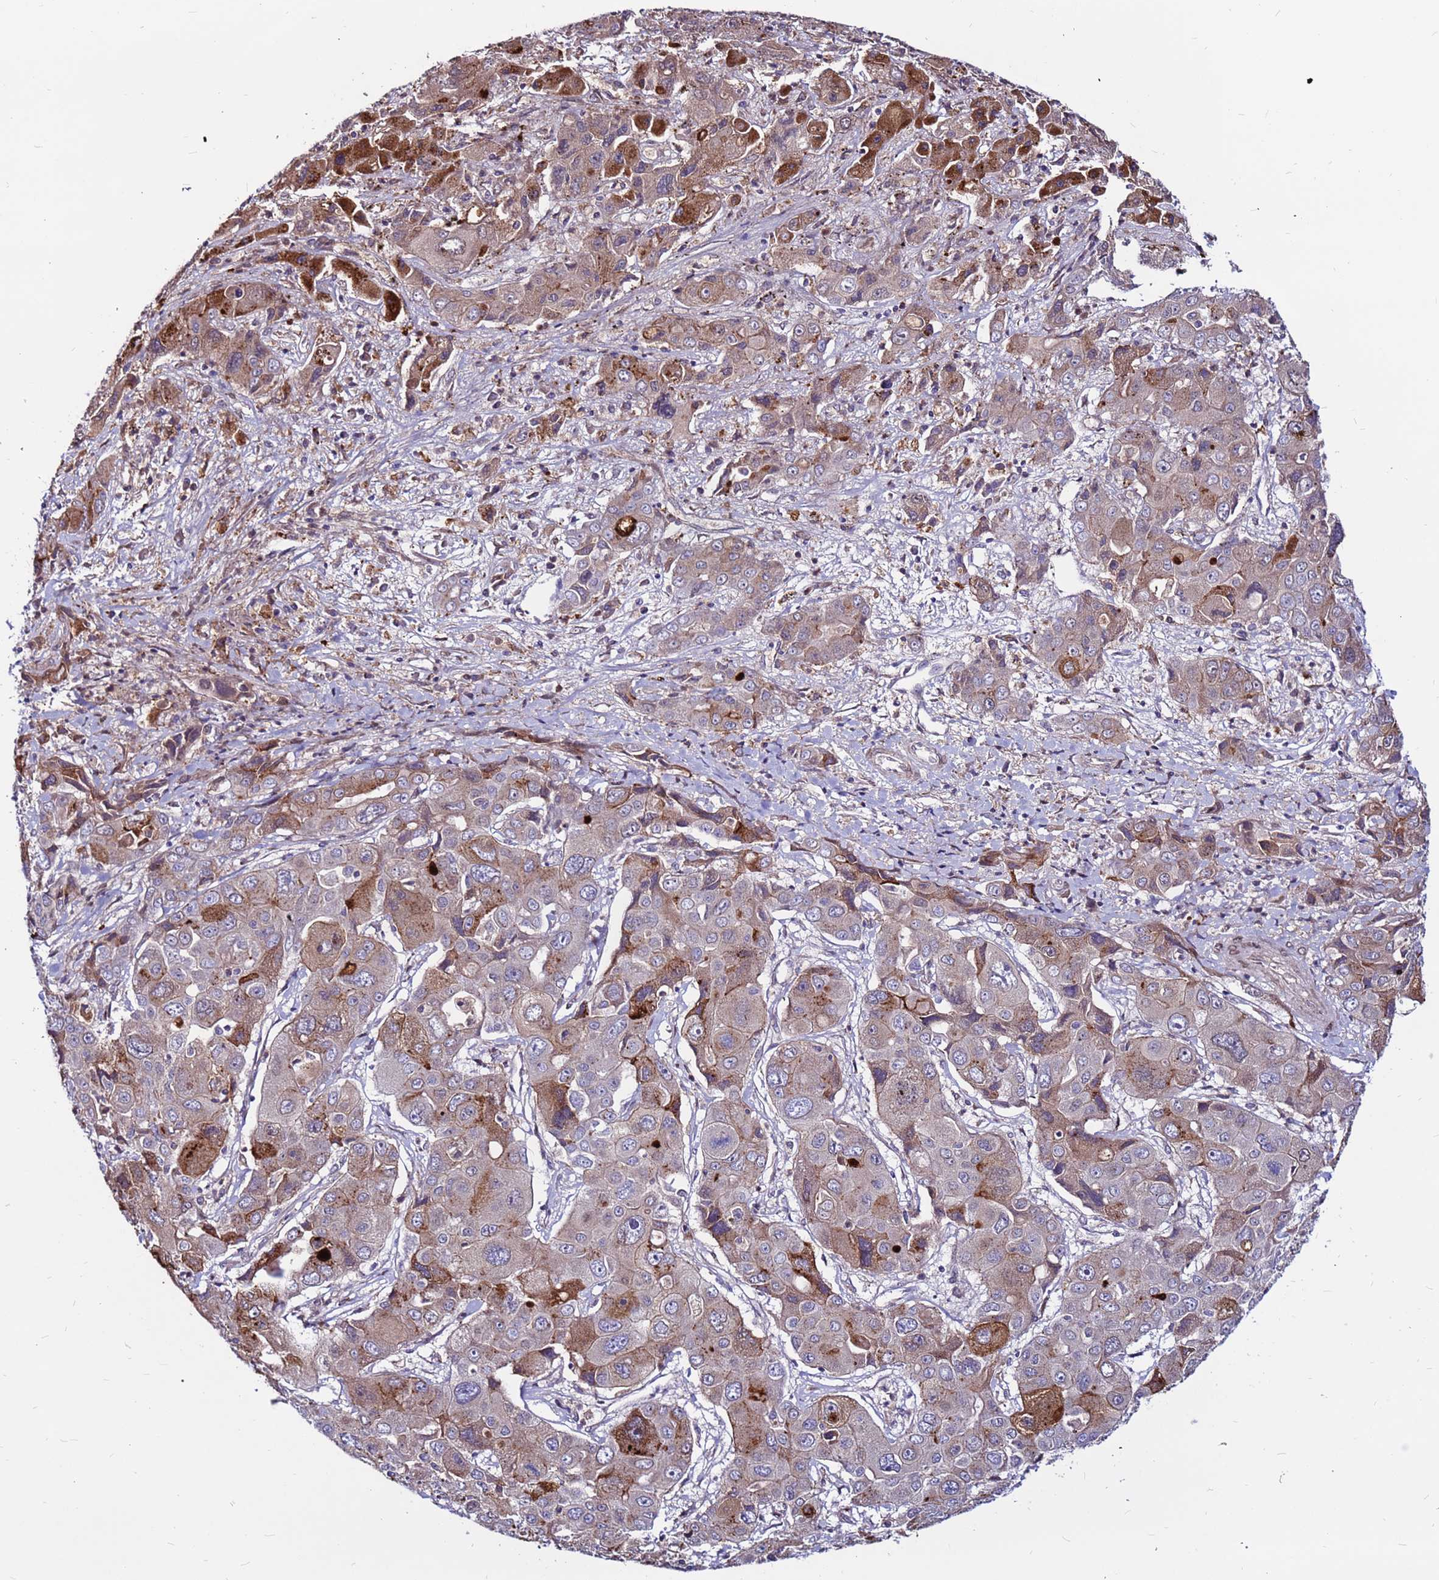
{"staining": {"intensity": "moderate", "quantity": "<25%", "location": "cytoplasmic/membranous"}, "tissue": "liver cancer", "cell_type": "Tumor cells", "image_type": "cancer", "snomed": [{"axis": "morphology", "description": "Cholangiocarcinoma"}, {"axis": "topography", "description": "Liver"}], "caption": "Human liver cancer (cholangiocarcinoma) stained with a brown dye demonstrates moderate cytoplasmic/membranous positive staining in approximately <25% of tumor cells.", "gene": "CCDC71", "patient": {"sex": "male", "age": 67}}